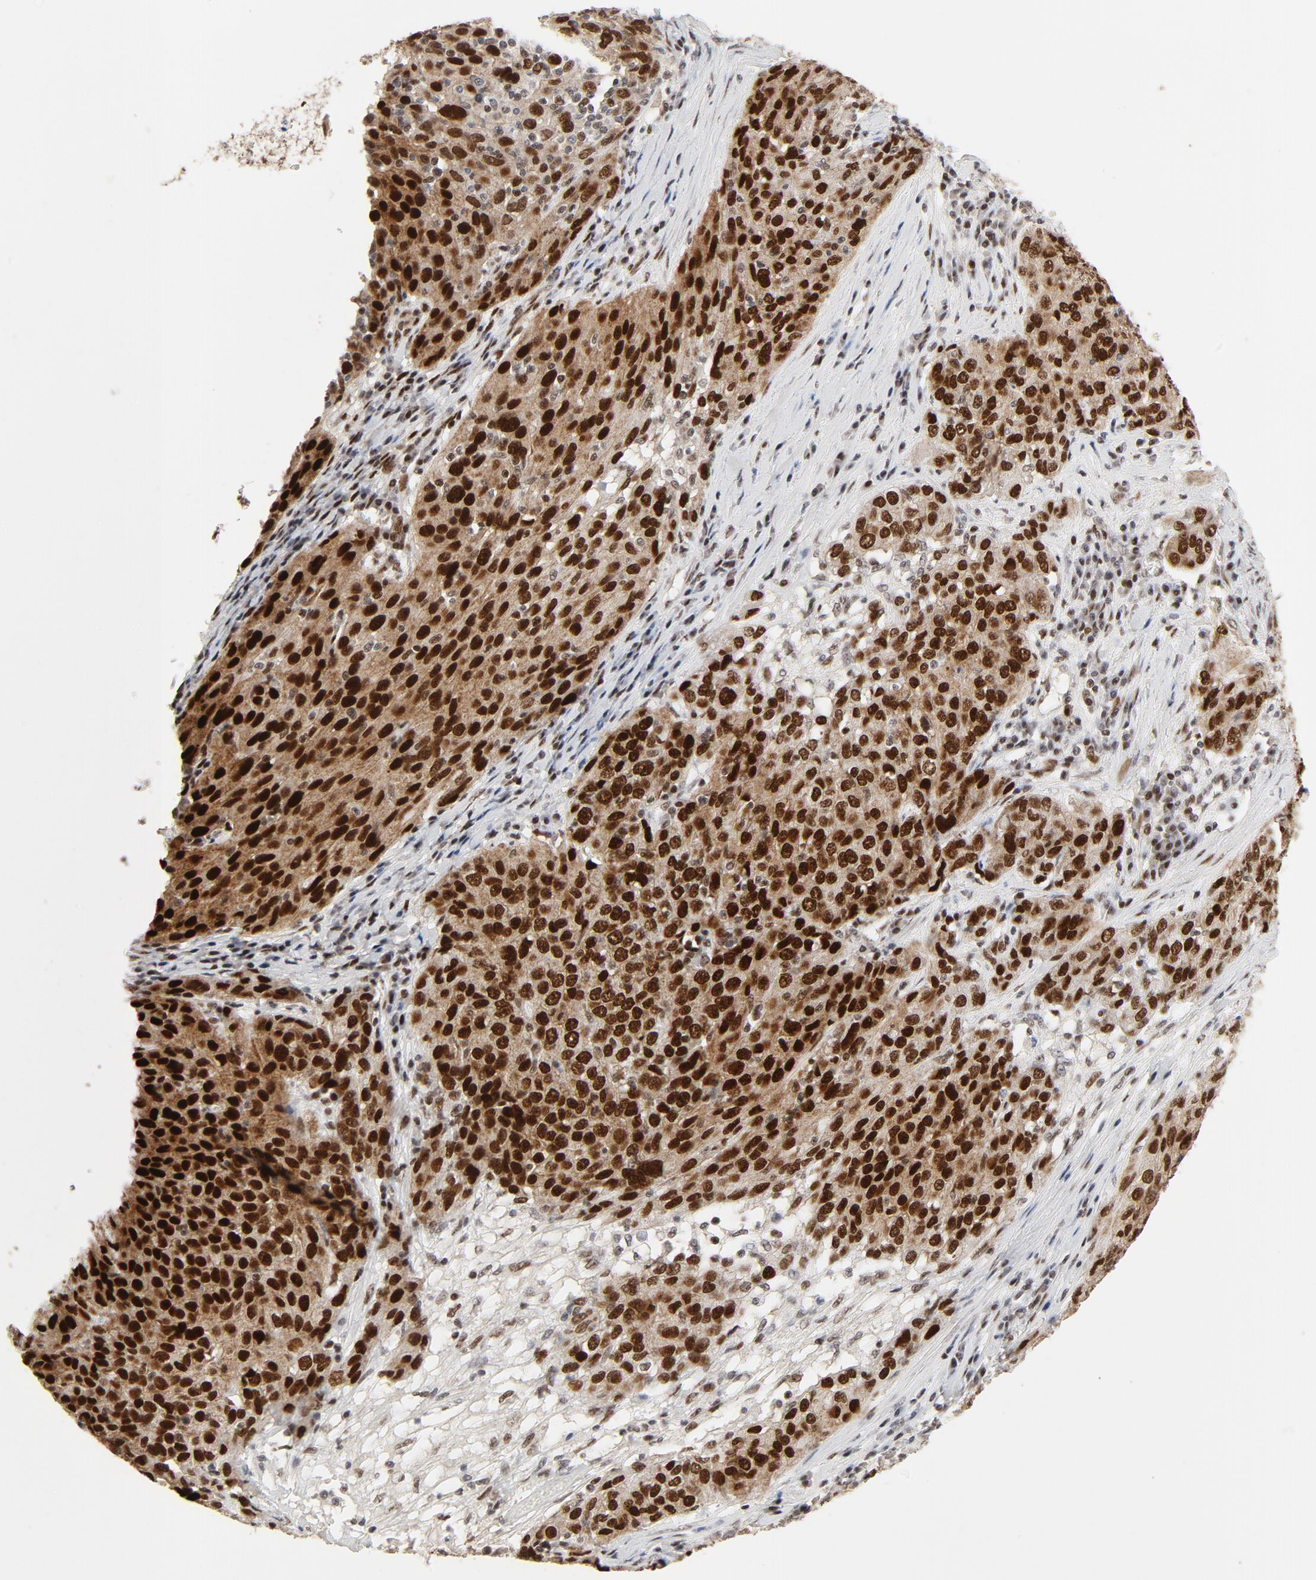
{"staining": {"intensity": "strong", "quantity": ">75%", "location": "cytoplasmic/membranous,nuclear"}, "tissue": "ovarian cancer", "cell_type": "Tumor cells", "image_type": "cancer", "snomed": [{"axis": "morphology", "description": "Carcinoma, endometroid"}, {"axis": "topography", "description": "Ovary"}], "caption": "Immunohistochemistry of human ovarian cancer reveals high levels of strong cytoplasmic/membranous and nuclear positivity in about >75% of tumor cells.", "gene": "GTF2I", "patient": {"sex": "female", "age": 50}}